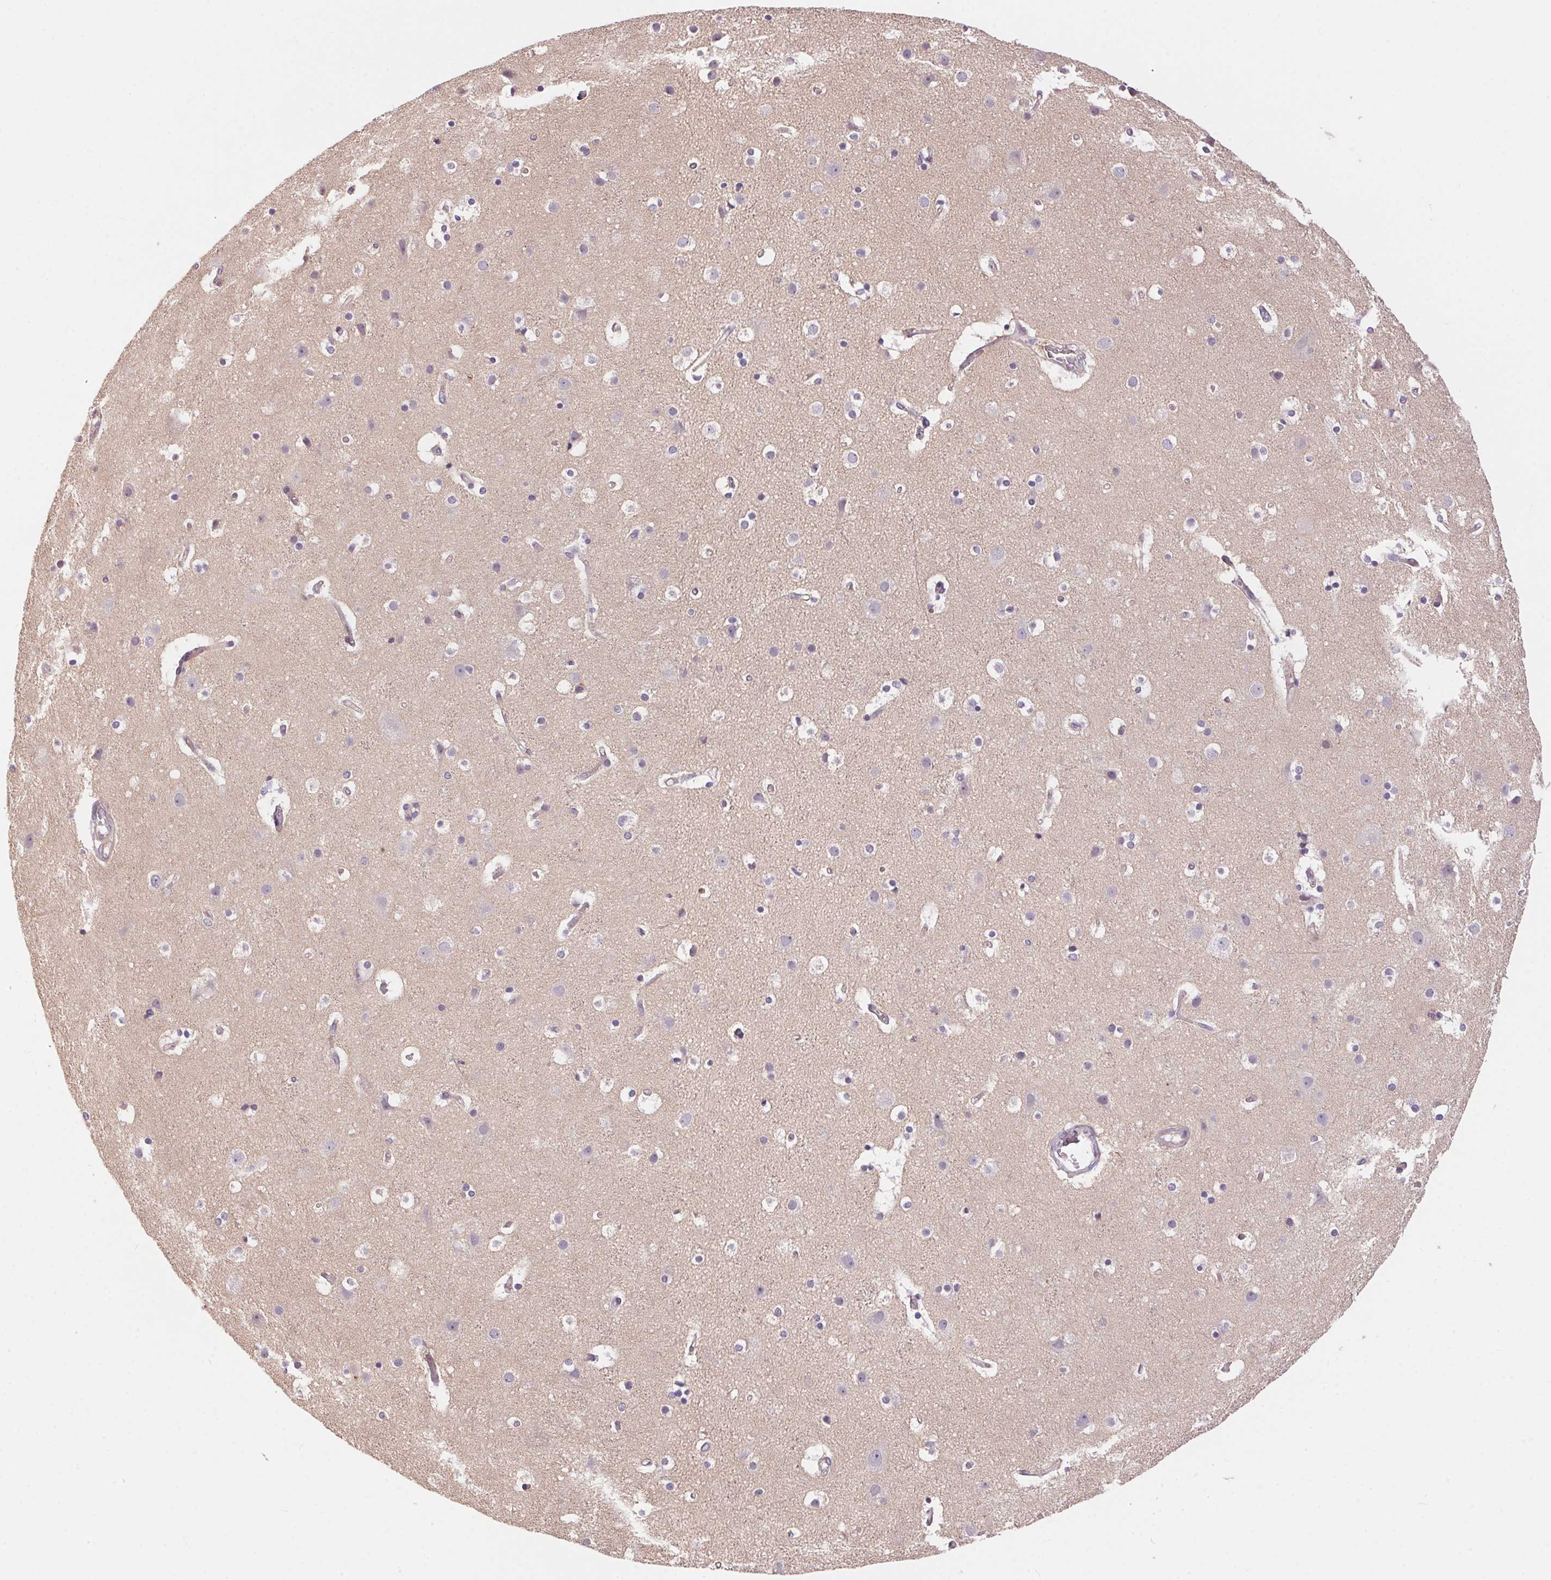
{"staining": {"intensity": "negative", "quantity": "none", "location": "none"}, "tissue": "cerebral cortex", "cell_type": "Endothelial cells", "image_type": "normal", "snomed": [{"axis": "morphology", "description": "Normal tissue, NOS"}, {"axis": "topography", "description": "Cerebral cortex"}], "caption": "The IHC histopathology image has no significant staining in endothelial cells of cerebral cortex.", "gene": "UNC13B", "patient": {"sex": "female", "age": 52}}